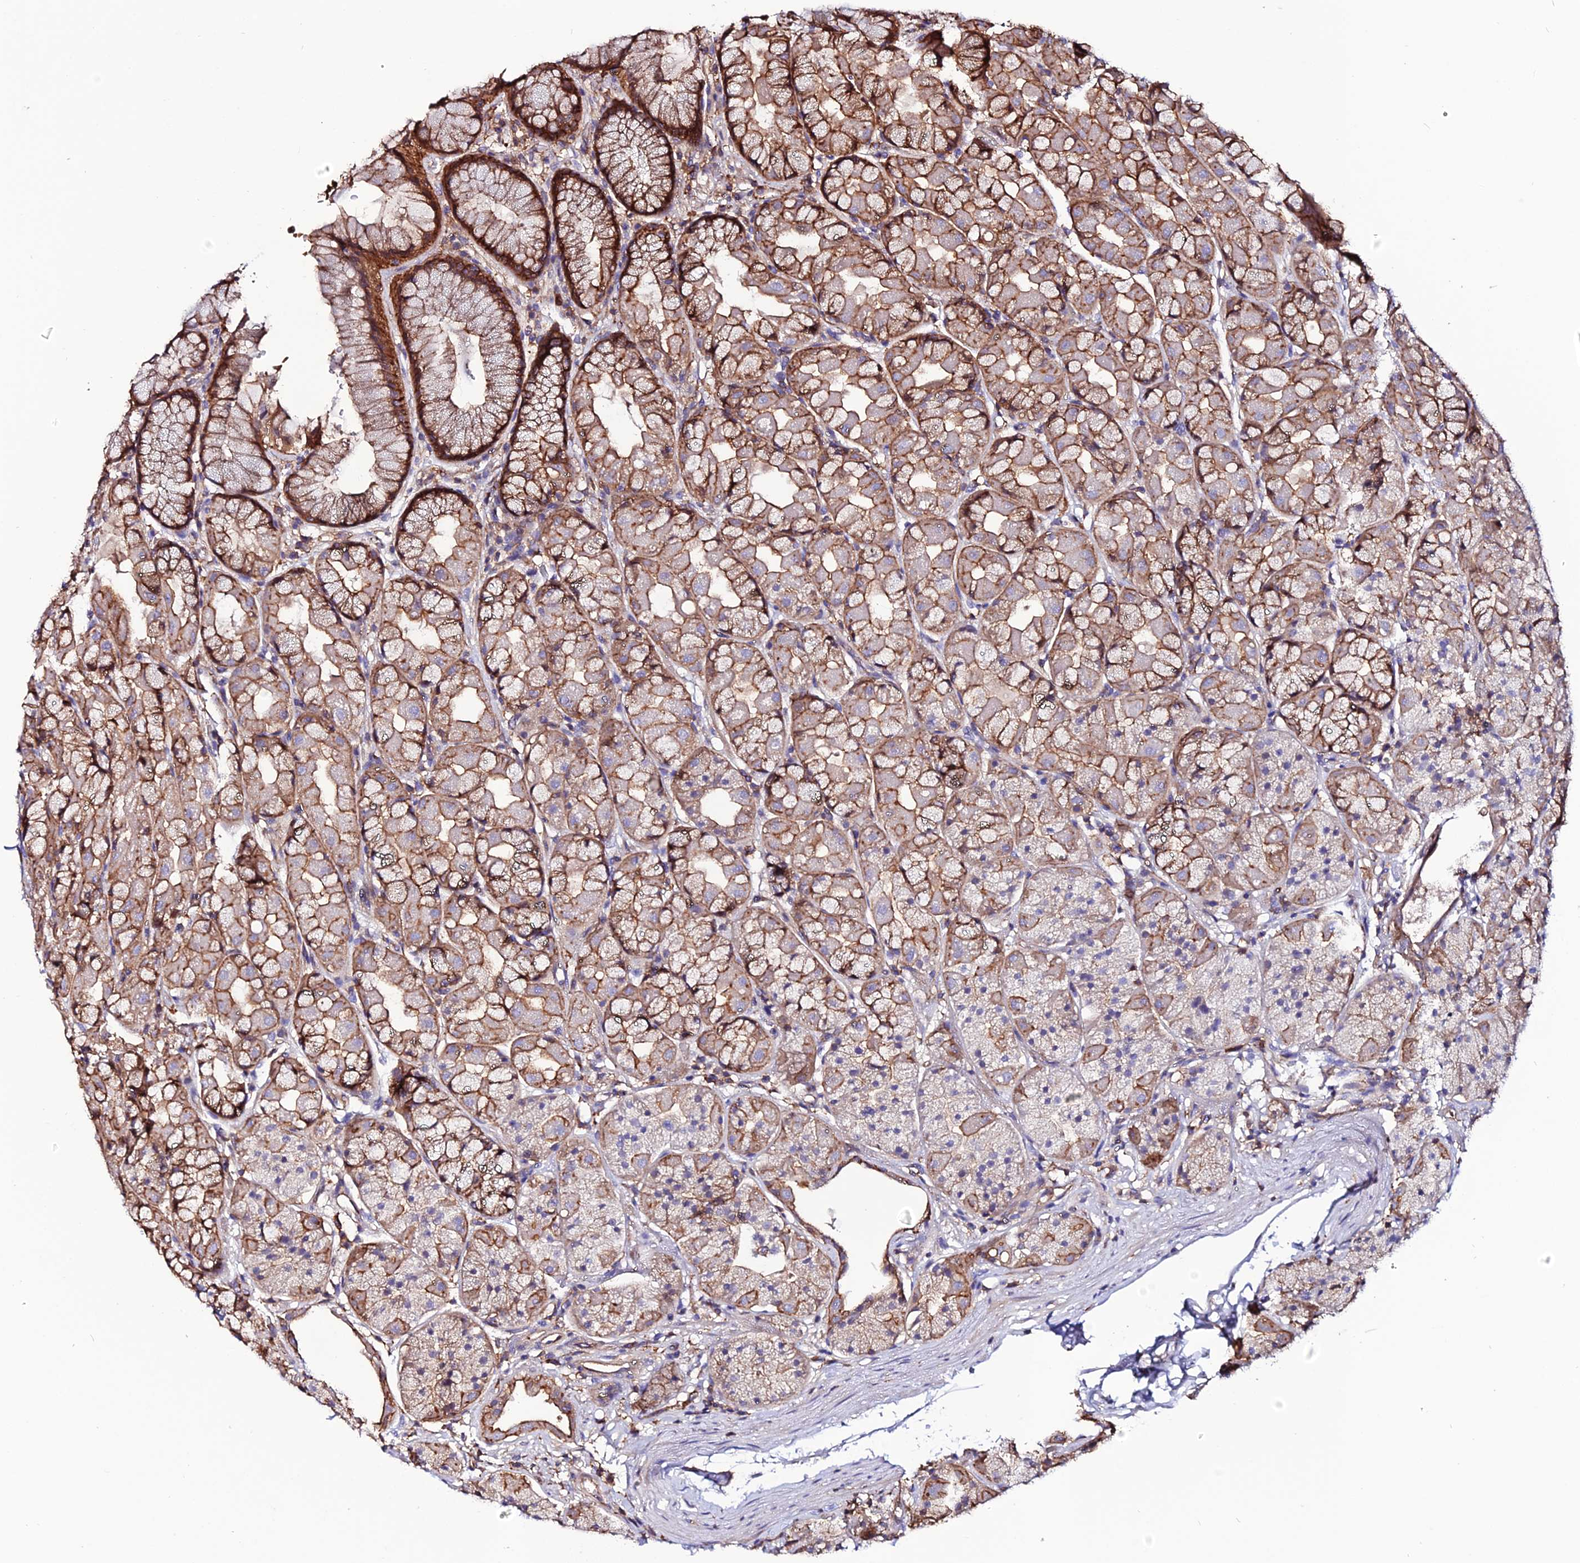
{"staining": {"intensity": "moderate", "quantity": ">75%", "location": "cytoplasmic/membranous"}, "tissue": "stomach", "cell_type": "Glandular cells", "image_type": "normal", "snomed": [{"axis": "morphology", "description": "Normal tissue, NOS"}, {"axis": "topography", "description": "Stomach"}], "caption": "Immunohistochemistry (DAB) staining of normal human stomach shows moderate cytoplasmic/membranous protein positivity in about >75% of glandular cells.", "gene": "USP17L10", "patient": {"sex": "male", "age": 57}}